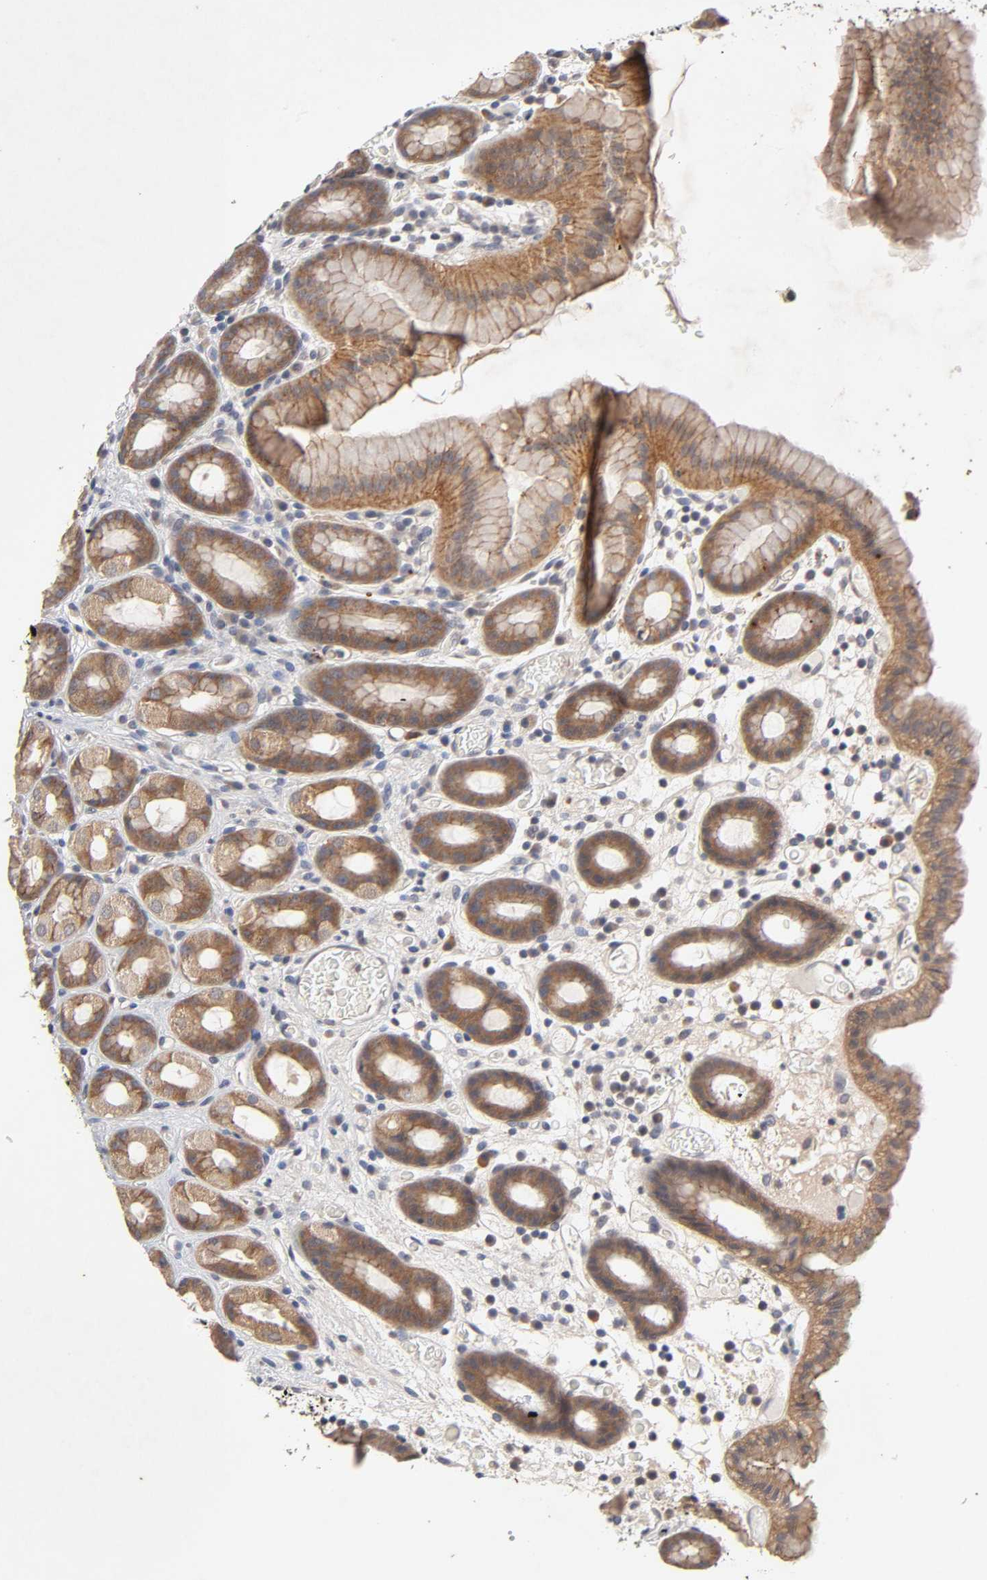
{"staining": {"intensity": "moderate", "quantity": ">75%", "location": "cytoplasmic/membranous"}, "tissue": "stomach", "cell_type": "Glandular cells", "image_type": "normal", "snomed": [{"axis": "morphology", "description": "Normal tissue, NOS"}, {"axis": "topography", "description": "Stomach, upper"}], "caption": "Protein analysis of unremarkable stomach reveals moderate cytoplasmic/membranous staining in about >75% of glandular cells.", "gene": "CXADR", "patient": {"sex": "male", "age": 68}}